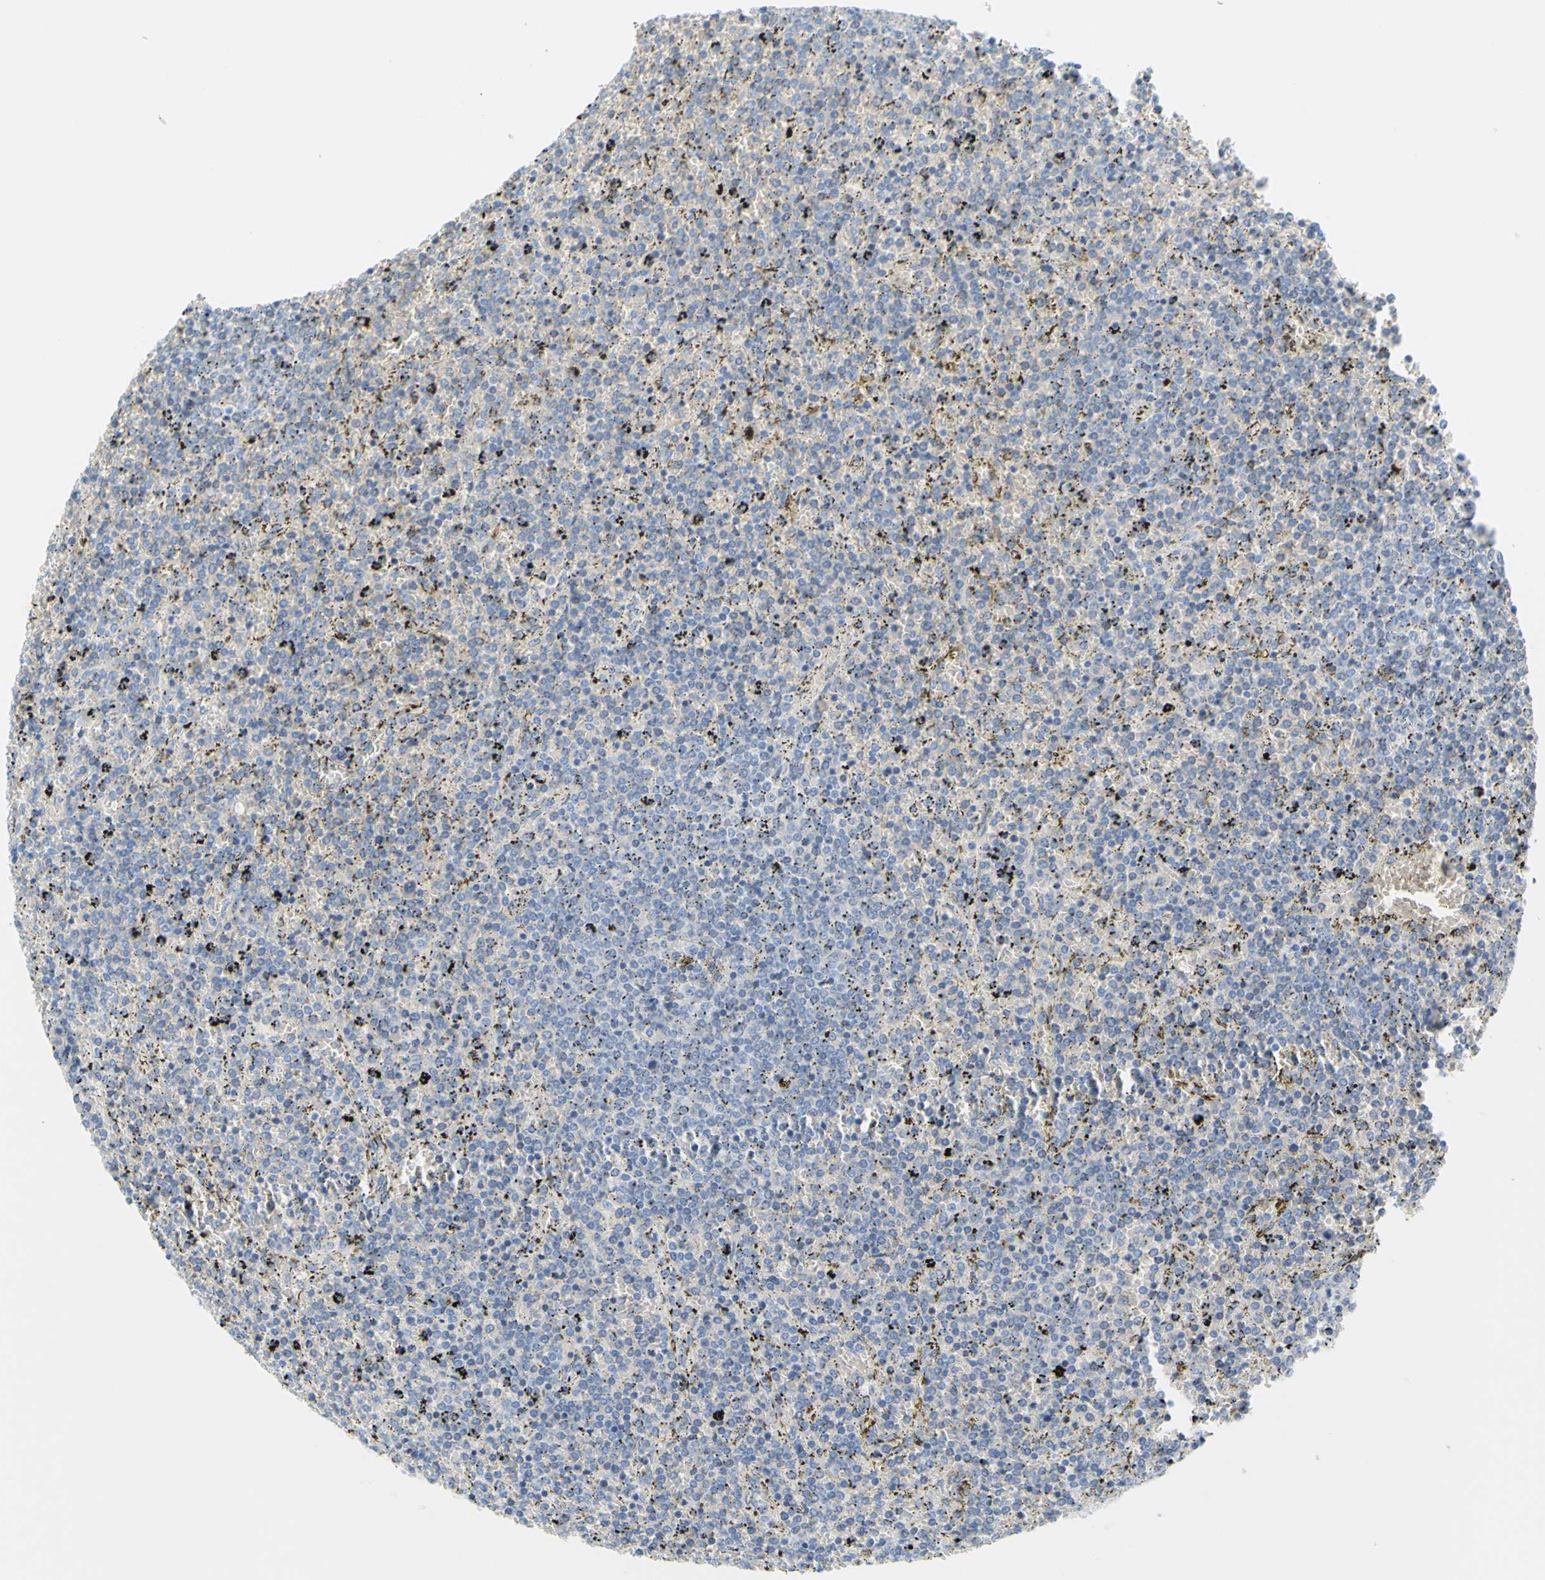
{"staining": {"intensity": "negative", "quantity": "none", "location": "none"}, "tissue": "lymphoma", "cell_type": "Tumor cells", "image_type": "cancer", "snomed": [{"axis": "morphology", "description": "Malignant lymphoma, non-Hodgkin's type, Low grade"}, {"axis": "topography", "description": "Spleen"}], "caption": "Protein analysis of lymphoma exhibits no significant positivity in tumor cells.", "gene": "DCT", "patient": {"sex": "female", "age": 77}}